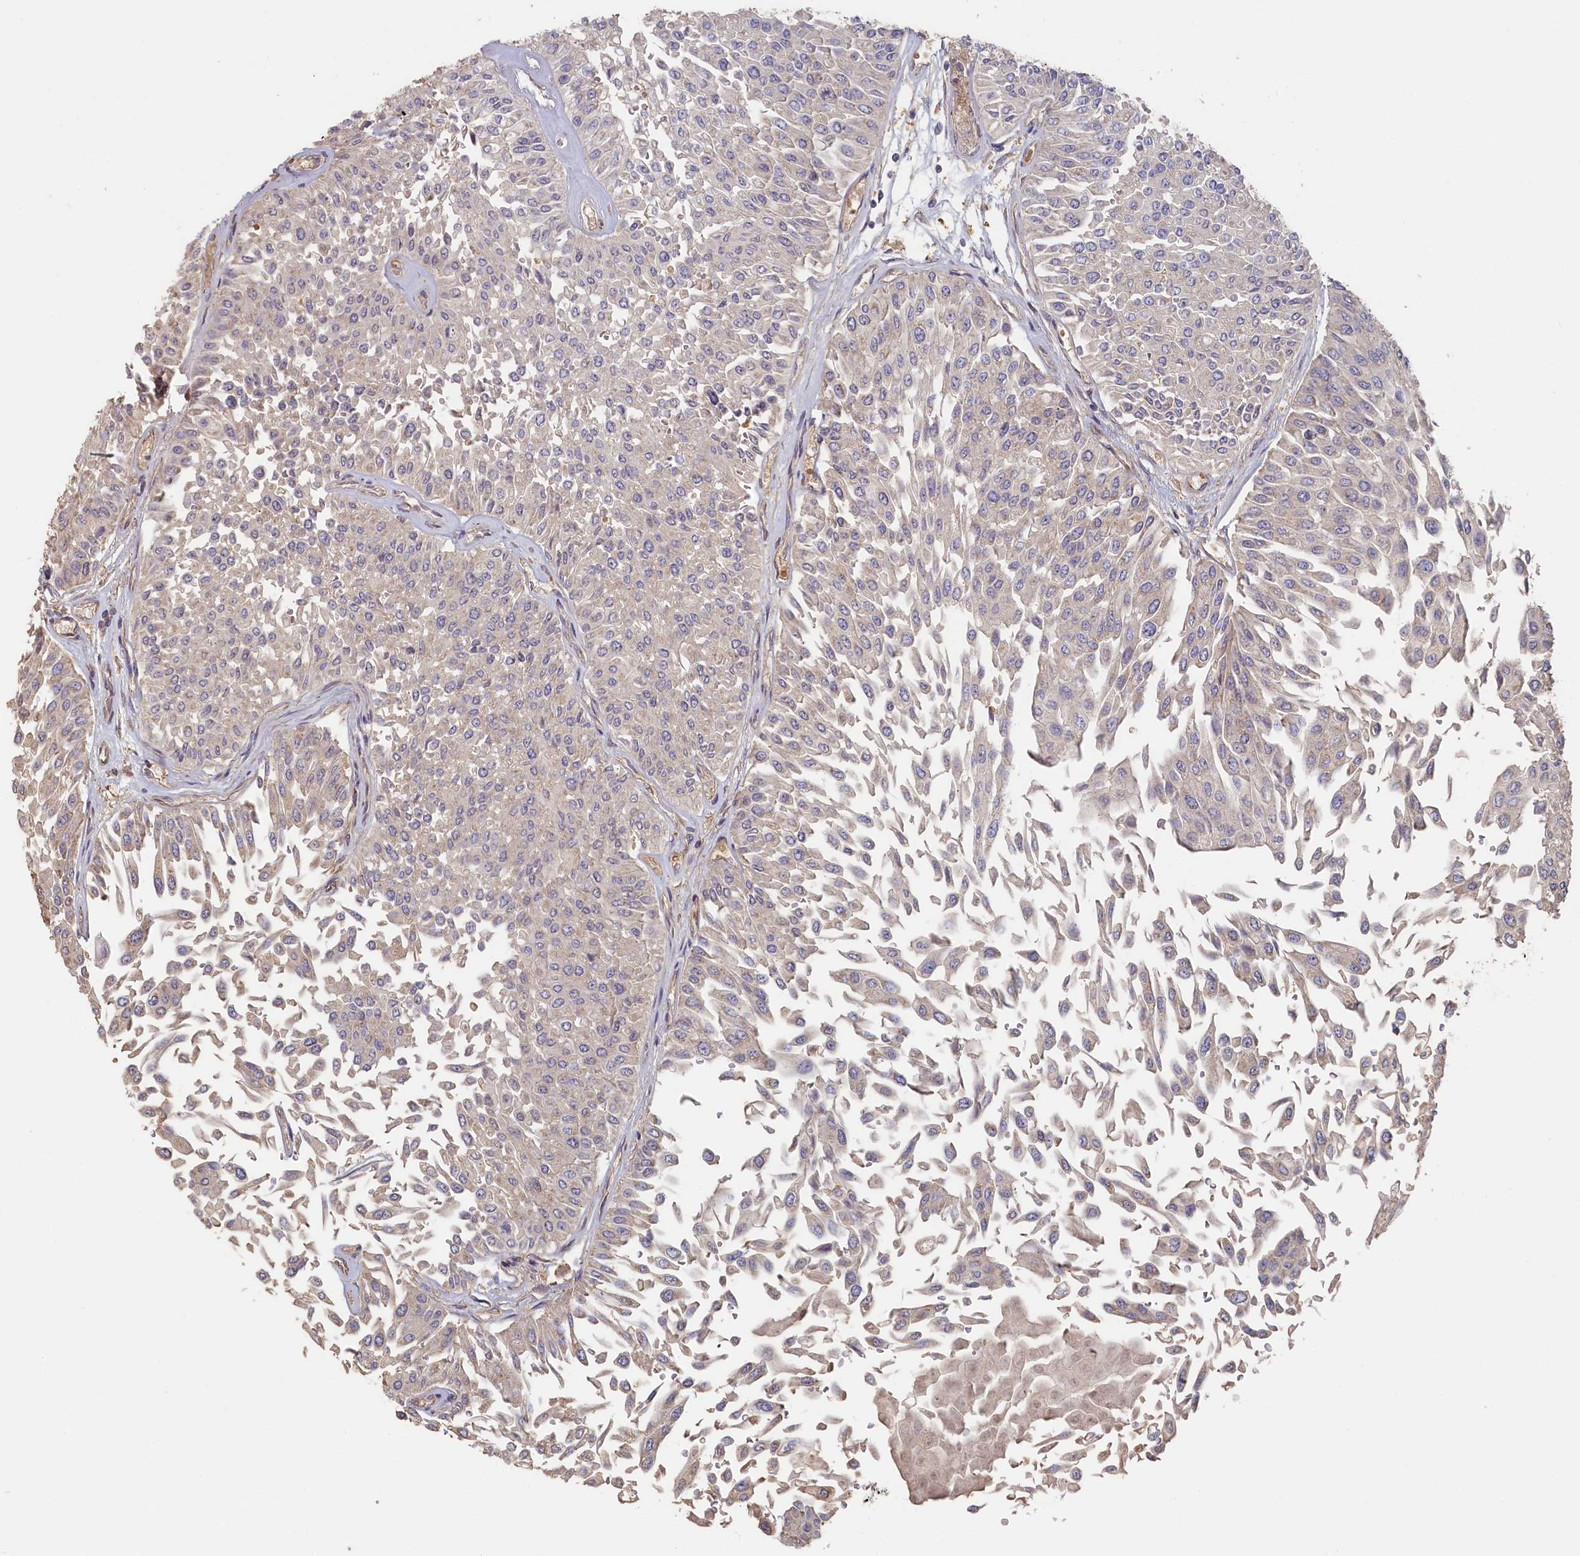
{"staining": {"intensity": "negative", "quantity": "none", "location": "none"}, "tissue": "urothelial cancer", "cell_type": "Tumor cells", "image_type": "cancer", "snomed": [{"axis": "morphology", "description": "Urothelial carcinoma, Low grade"}, {"axis": "topography", "description": "Urinary bladder"}], "caption": "Low-grade urothelial carcinoma stained for a protein using immunohistochemistry reveals no positivity tumor cells.", "gene": "STX16", "patient": {"sex": "male", "age": 67}}